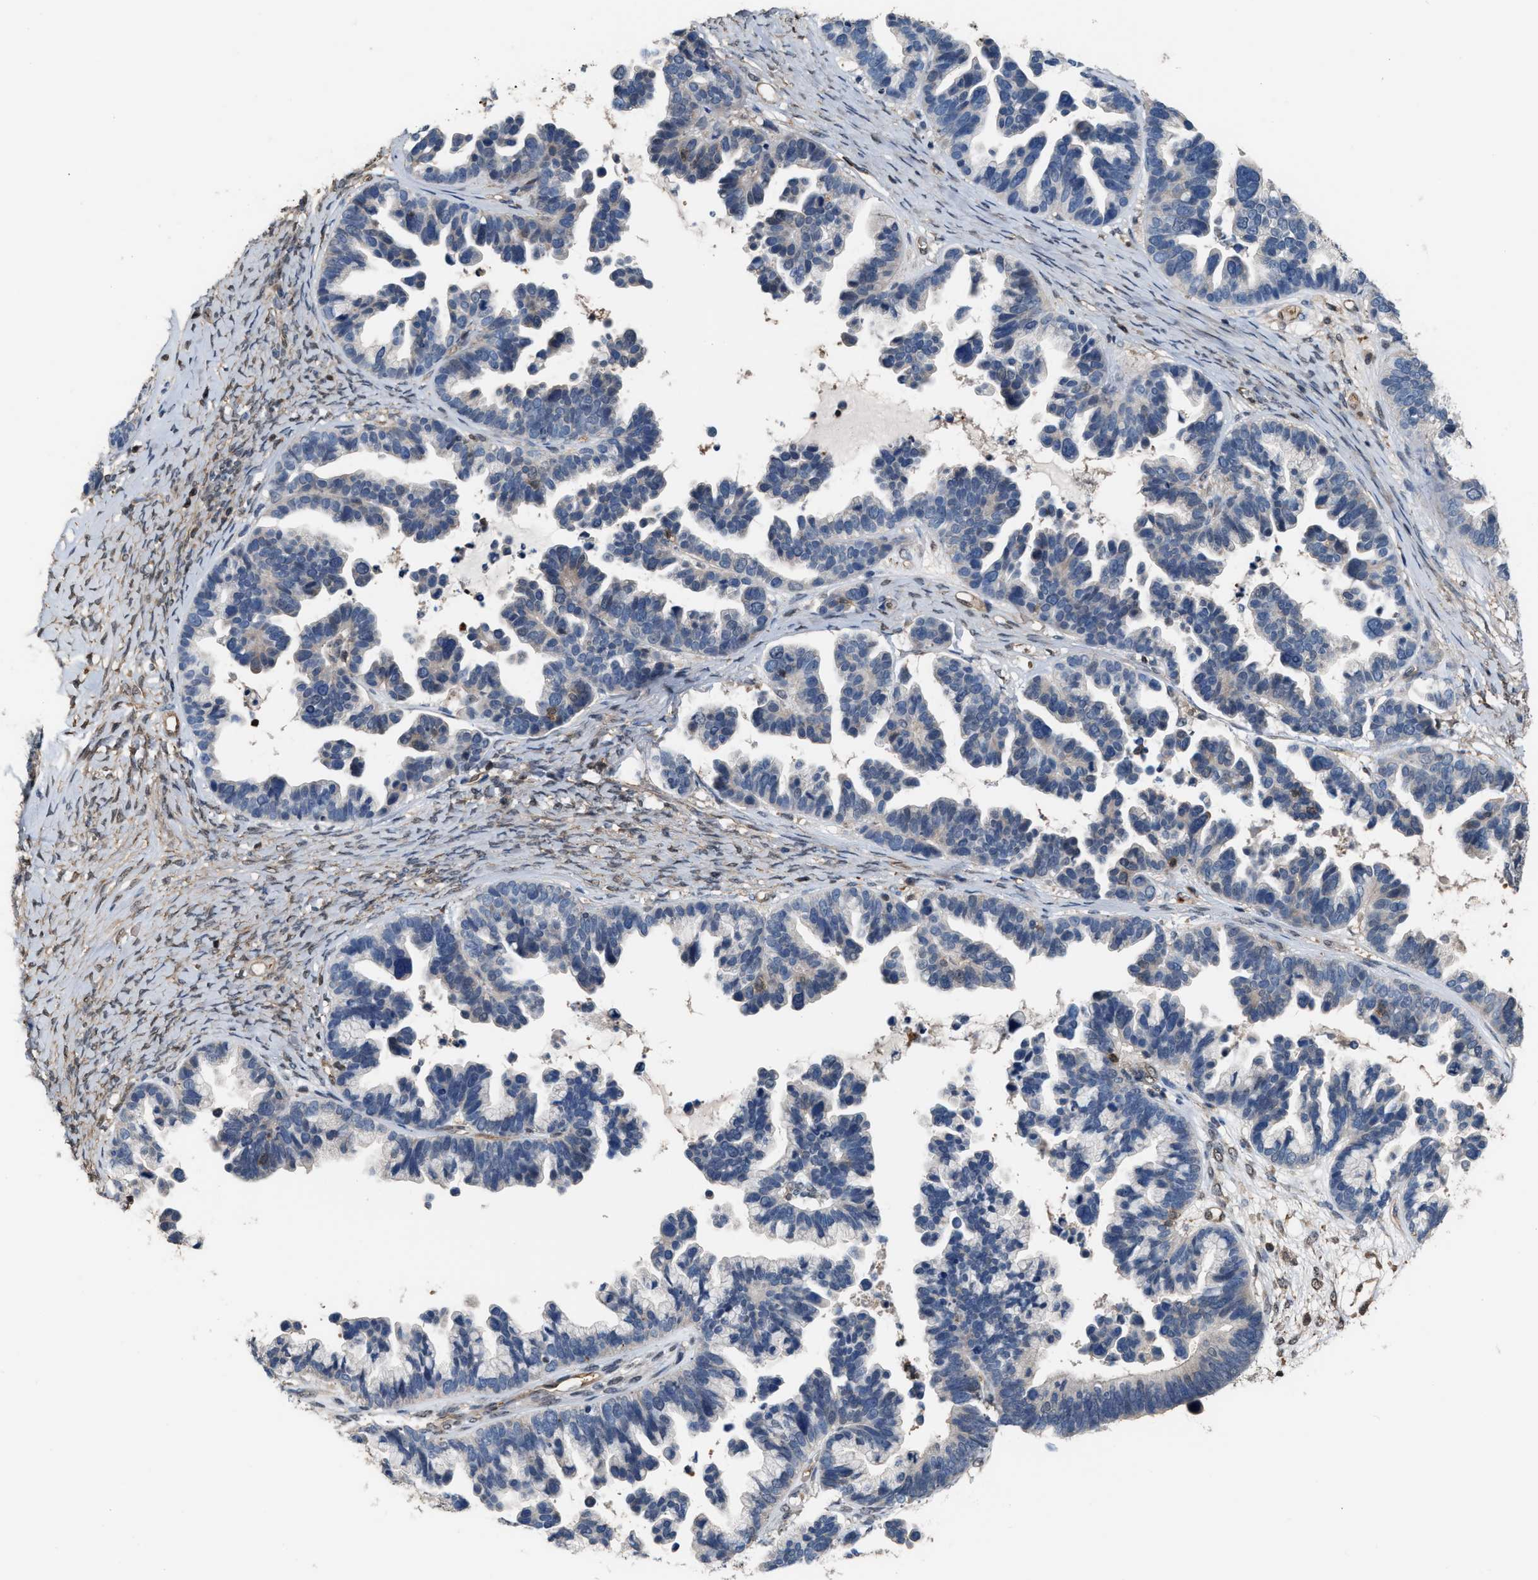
{"staining": {"intensity": "negative", "quantity": "none", "location": "none"}, "tissue": "ovarian cancer", "cell_type": "Tumor cells", "image_type": "cancer", "snomed": [{"axis": "morphology", "description": "Cystadenocarcinoma, serous, NOS"}, {"axis": "topography", "description": "Ovary"}], "caption": "An immunohistochemistry (IHC) micrograph of serous cystadenocarcinoma (ovarian) is shown. There is no staining in tumor cells of serous cystadenocarcinoma (ovarian). The staining was performed using DAB to visualize the protein expression in brown, while the nuclei were stained in blue with hematoxylin (Magnification: 20x).", "gene": "MTPN", "patient": {"sex": "female", "age": 56}}